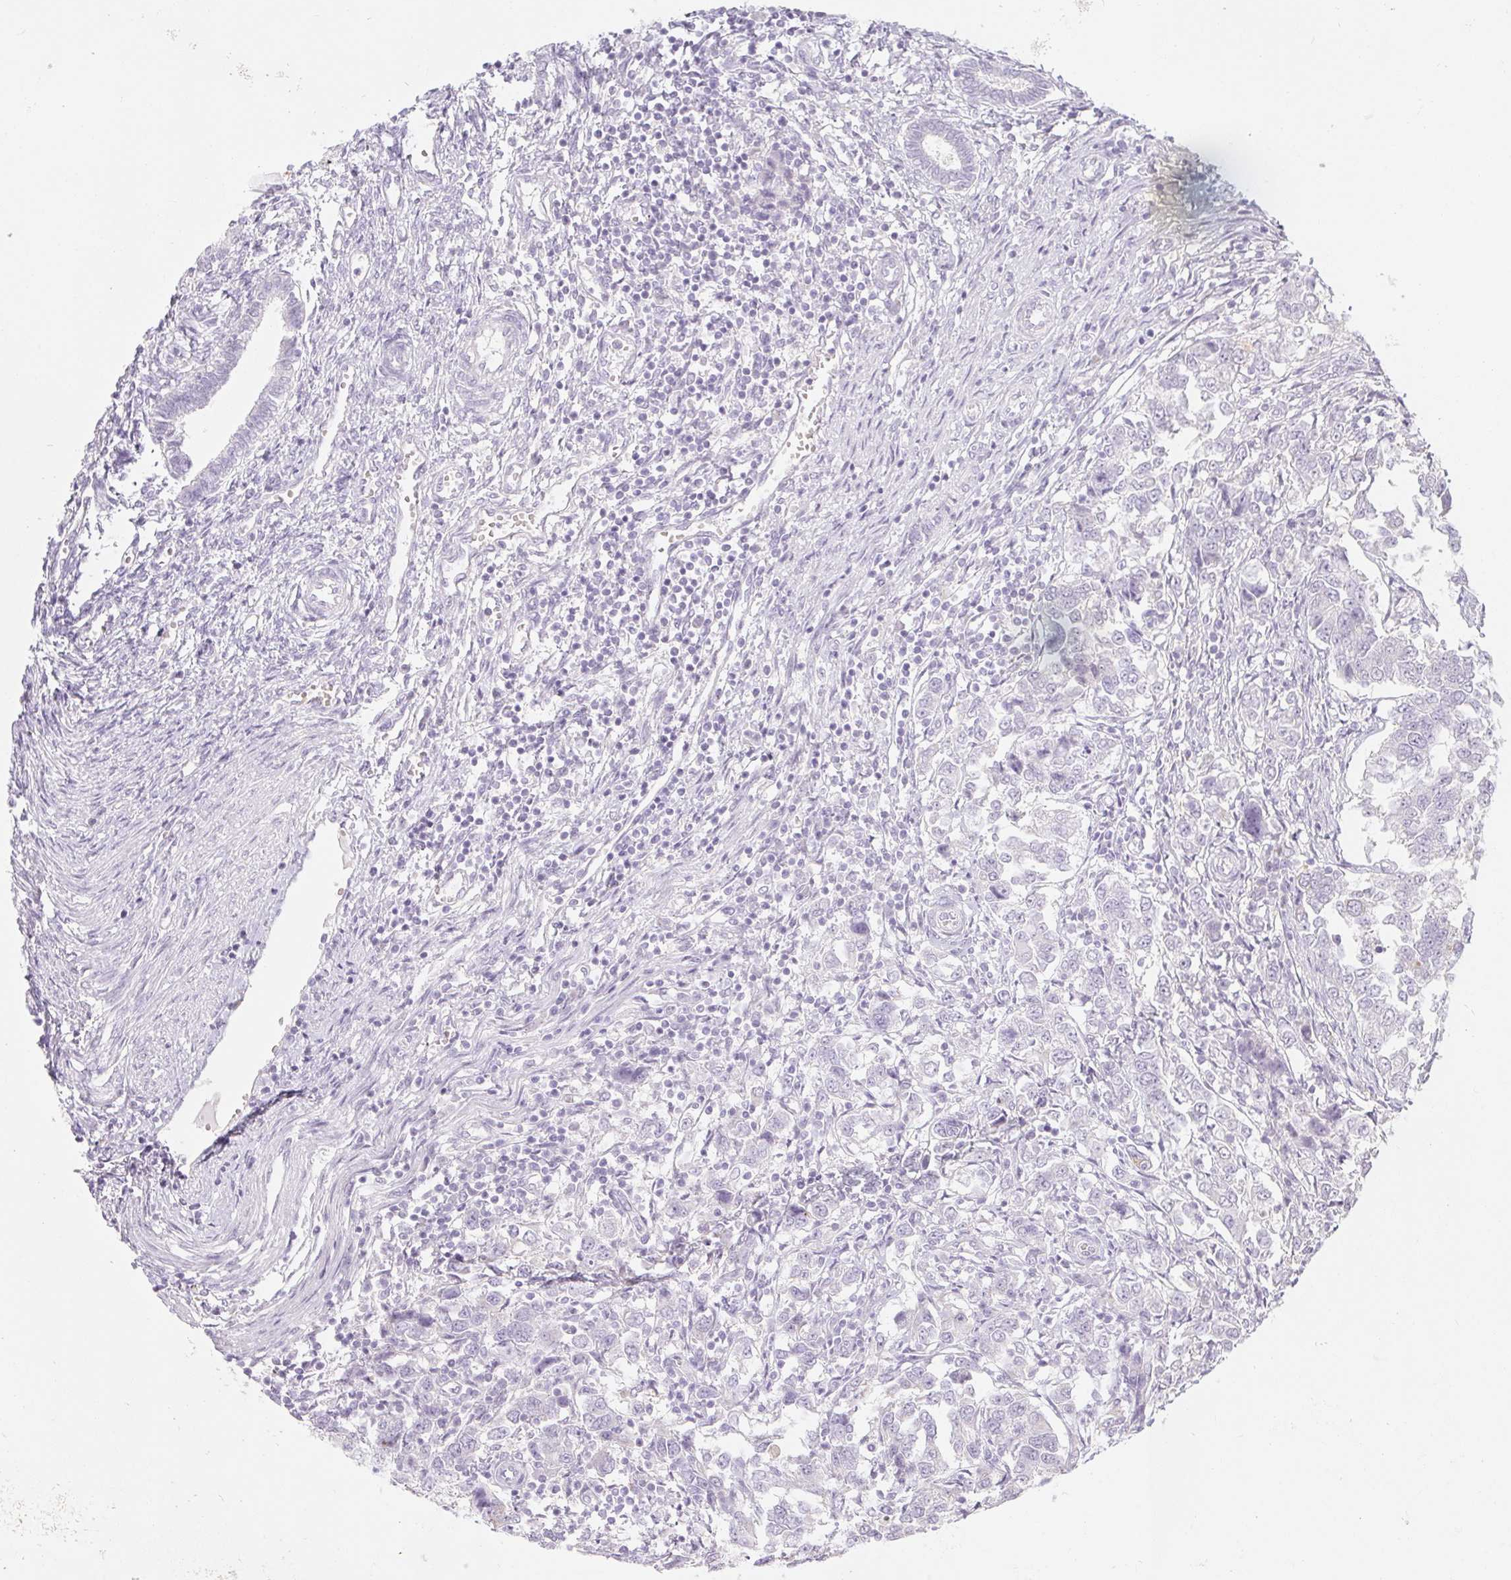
{"staining": {"intensity": "negative", "quantity": "none", "location": "none"}, "tissue": "endometrial cancer", "cell_type": "Tumor cells", "image_type": "cancer", "snomed": [{"axis": "morphology", "description": "Adenocarcinoma, NOS"}, {"axis": "topography", "description": "Endometrium"}], "caption": "Micrograph shows no protein expression in tumor cells of adenocarcinoma (endometrial) tissue.", "gene": "POU1F1", "patient": {"sex": "female", "age": 43}}